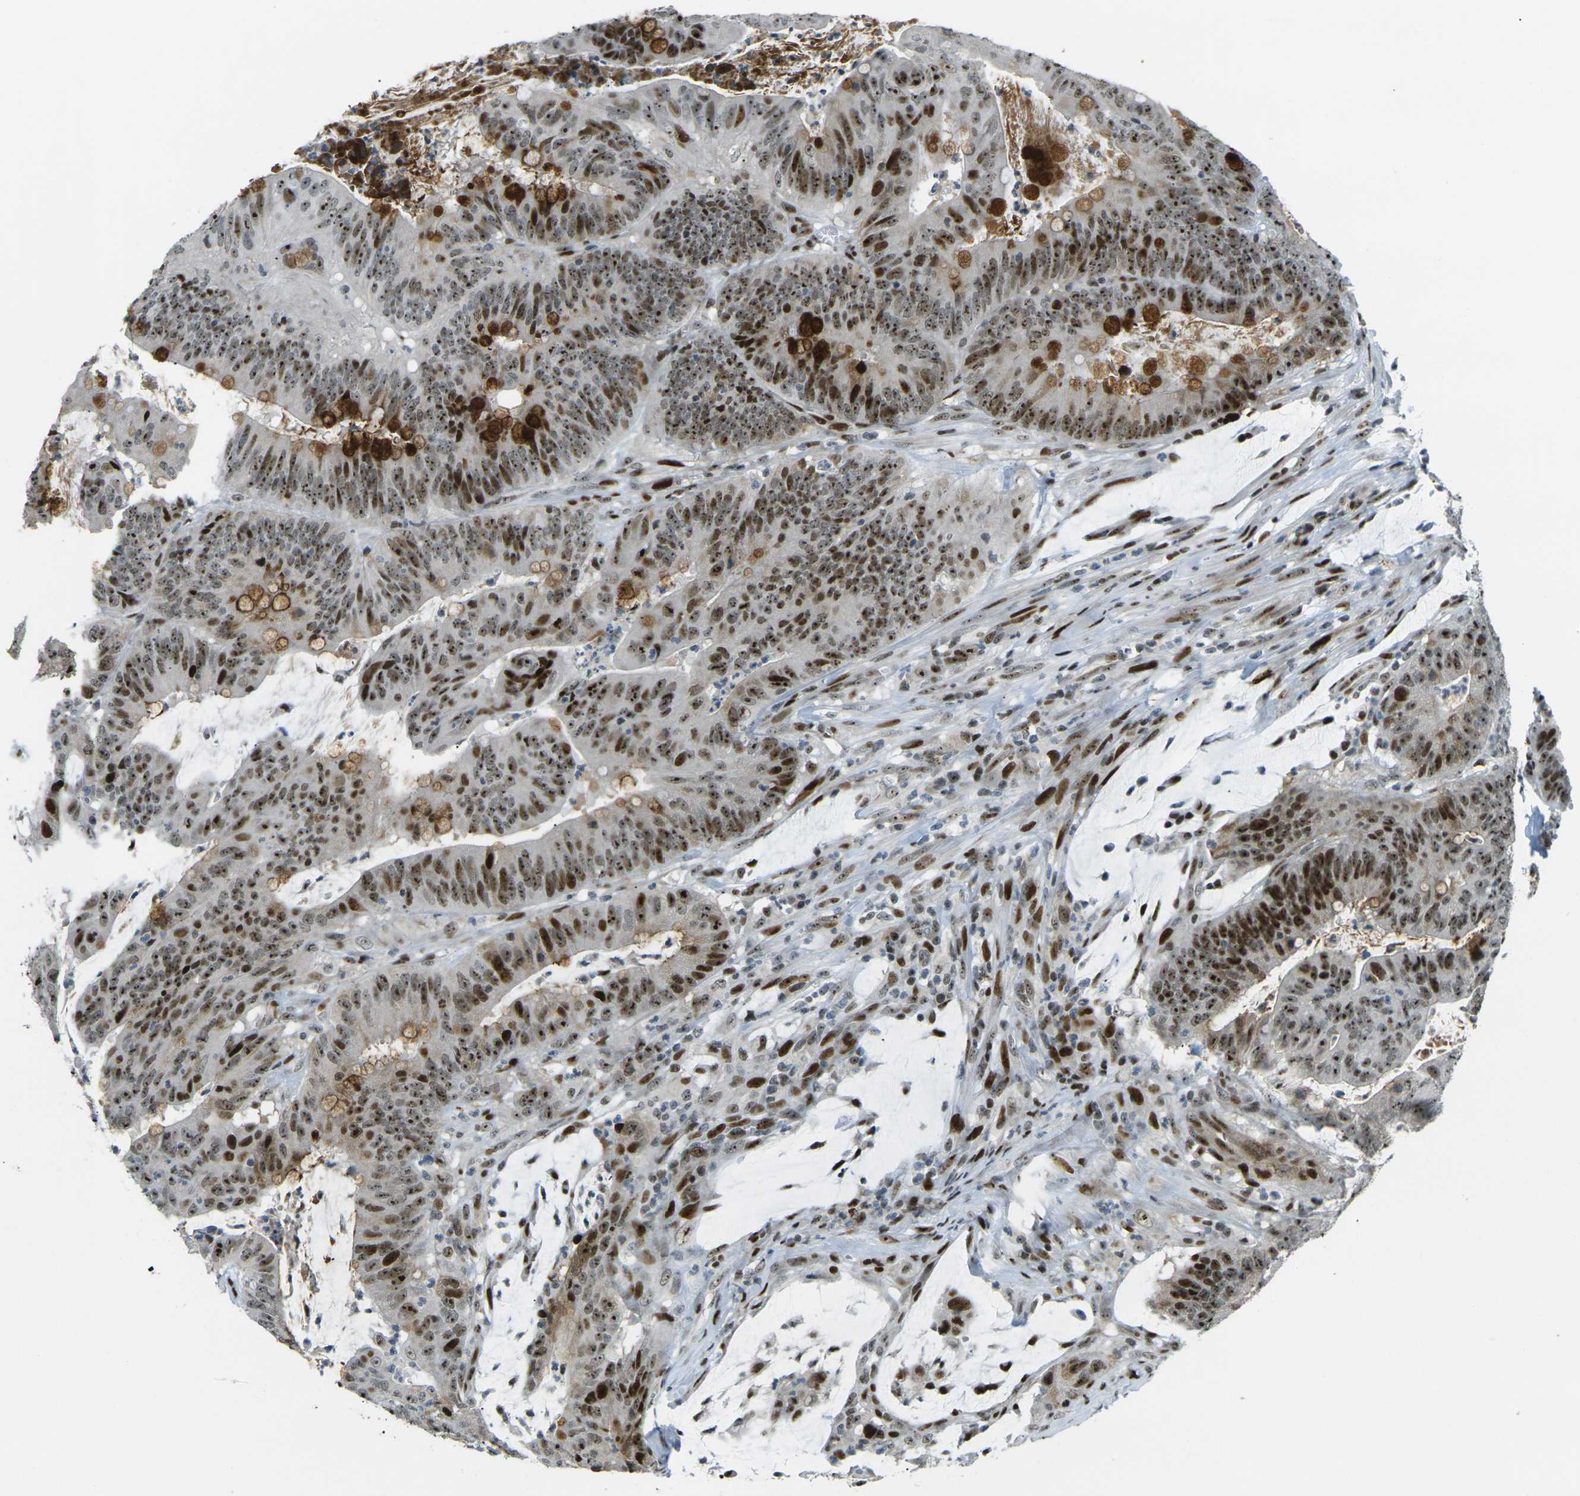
{"staining": {"intensity": "strong", "quantity": ">75%", "location": "nuclear"}, "tissue": "colorectal cancer", "cell_type": "Tumor cells", "image_type": "cancer", "snomed": [{"axis": "morphology", "description": "Adenocarcinoma, NOS"}, {"axis": "topography", "description": "Colon"}], "caption": "Colorectal cancer tissue exhibits strong nuclear positivity in about >75% of tumor cells, visualized by immunohistochemistry.", "gene": "UBE2C", "patient": {"sex": "male", "age": 45}}